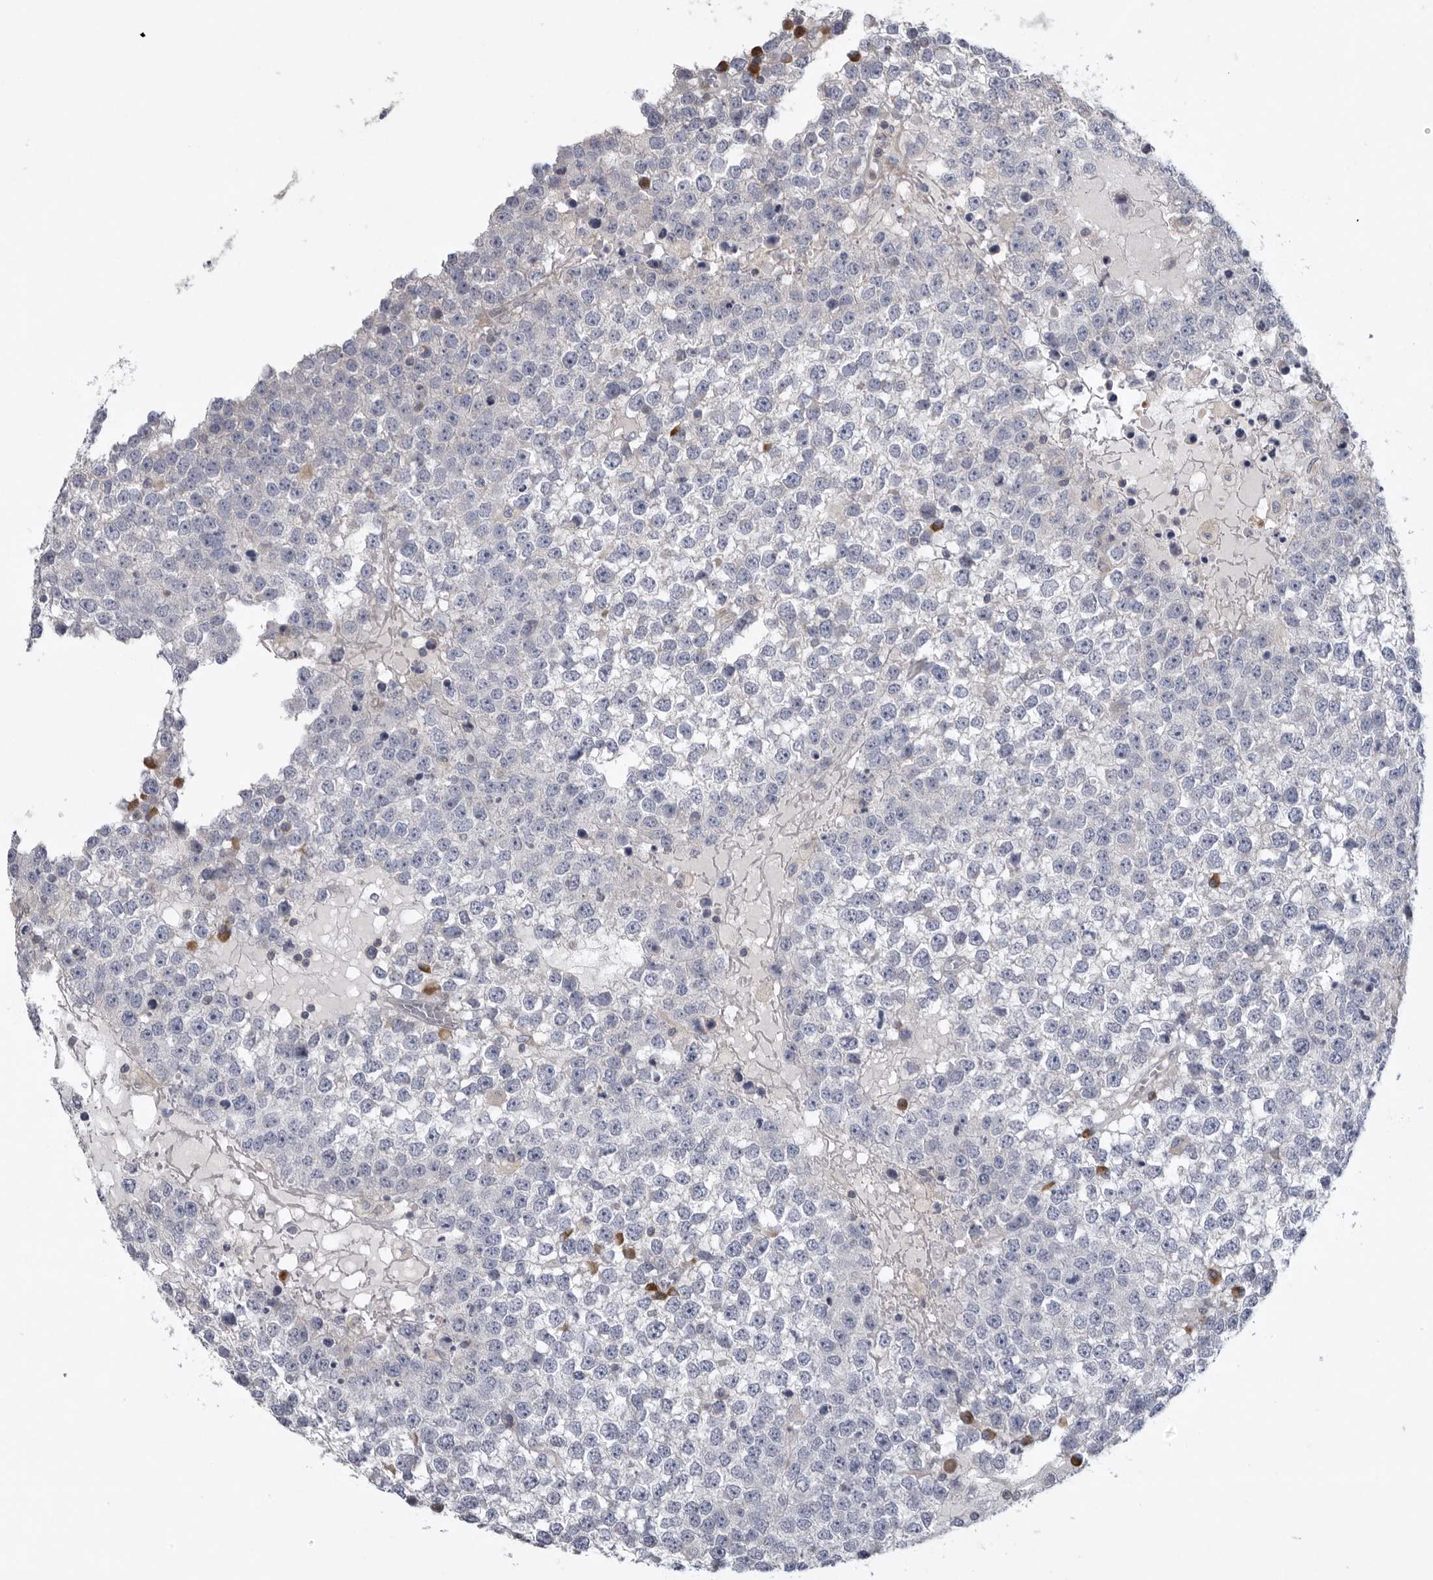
{"staining": {"intensity": "negative", "quantity": "none", "location": "none"}, "tissue": "testis cancer", "cell_type": "Tumor cells", "image_type": "cancer", "snomed": [{"axis": "morphology", "description": "Seminoma, NOS"}, {"axis": "topography", "description": "Testis"}], "caption": "An immunohistochemistry (IHC) image of testis cancer is shown. There is no staining in tumor cells of testis cancer.", "gene": "USP24", "patient": {"sex": "male", "age": 65}}